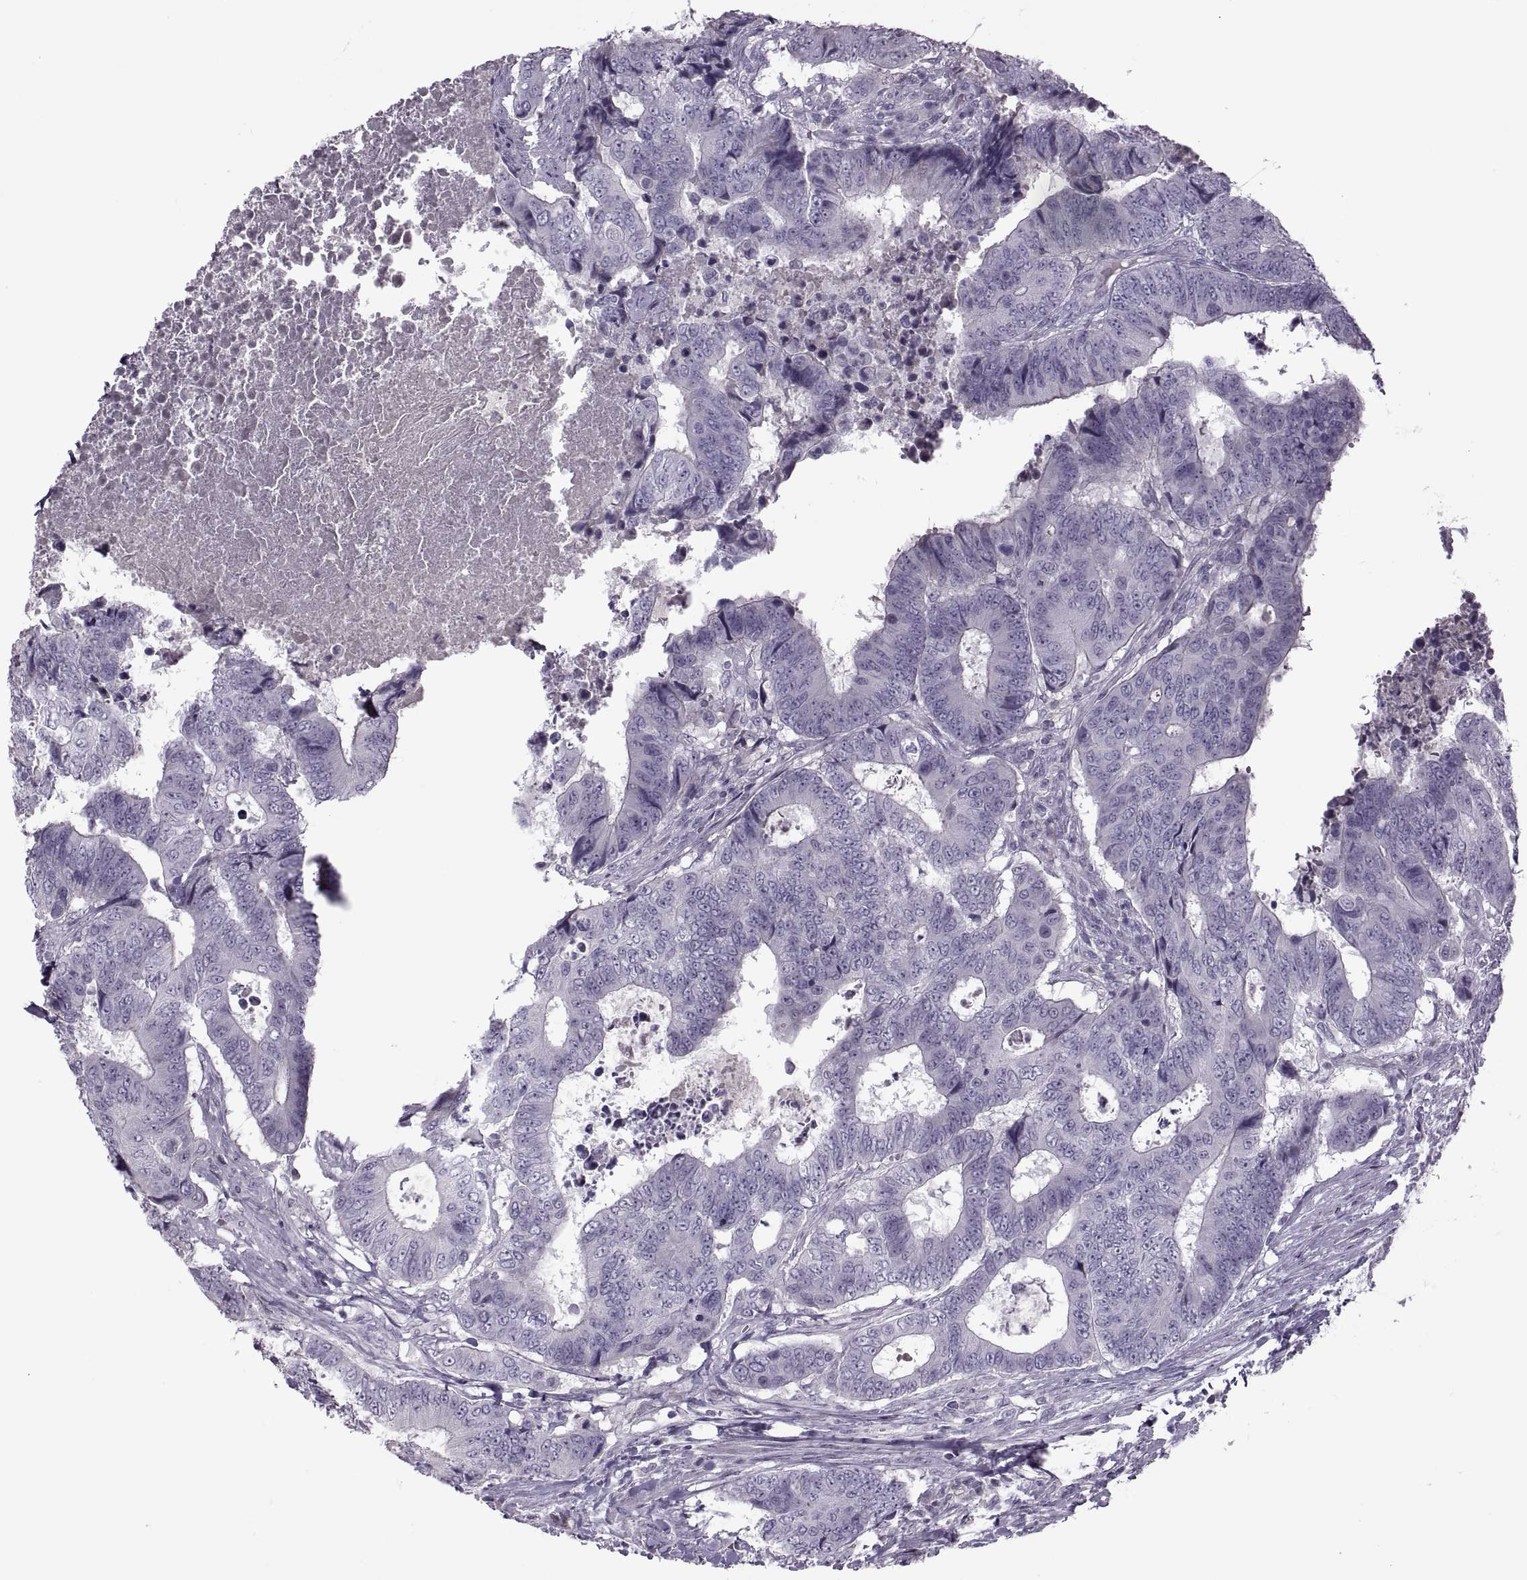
{"staining": {"intensity": "negative", "quantity": "none", "location": "none"}, "tissue": "colorectal cancer", "cell_type": "Tumor cells", "image_type": "cancer", "snomed": [{"axis": "morphology", "description": "Adenocarcinoma, NOS"}, {"axis": "topography", "description": "Colon"}], "caption": "High magnification brightfield microscopy of colorectal cancer stained with DAB (brown) and counterstained with hematoxylin (blue): tumor cells show no significant positivity.", "gene": "RSPH6A", "patient": {"sex": "female", "age": 48}}